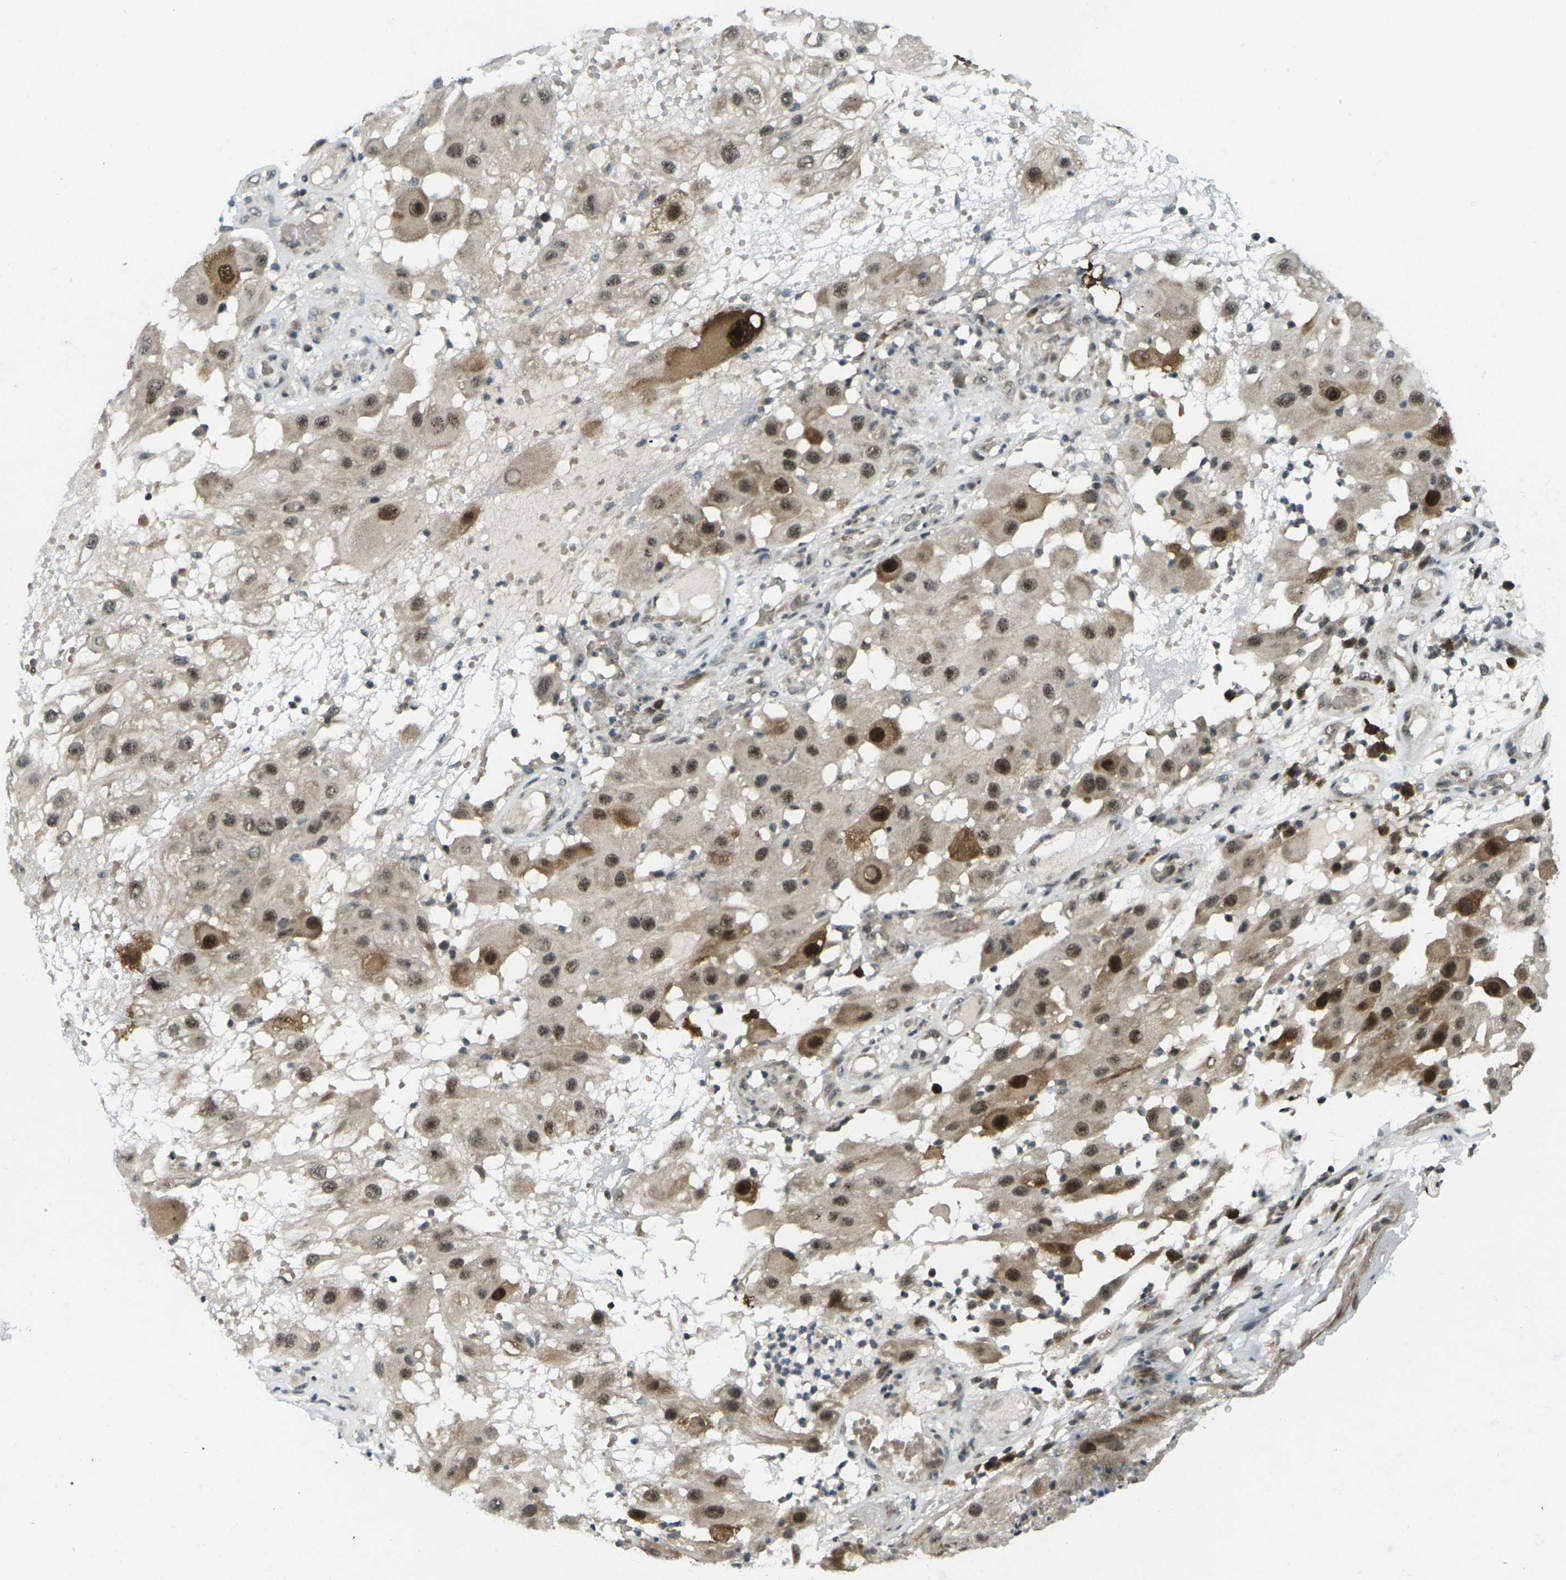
{"staining": {"intensity": "strong", "quantity": ">75%", "location": "cytoplasmic/membranous,nuclear"}, "tissue": "melanoma", "cell_type": "Tumor cells", "image_type": "cancer", "snomed": [{"axis": "morphology", "description": "Malignant melanoma, NOS"}, {"axis": "topography", "description": "Skin"}], "caption": "Malignant melanoma tissue reveals strong cytoplasmic/membranous and nuclear positivity in approximately >75% of tumor cells The protein is shown in brown color, while the nuclei are stained blue.", "gene": "UBE2S", "patient": {"sex": "female", "age": 81}}